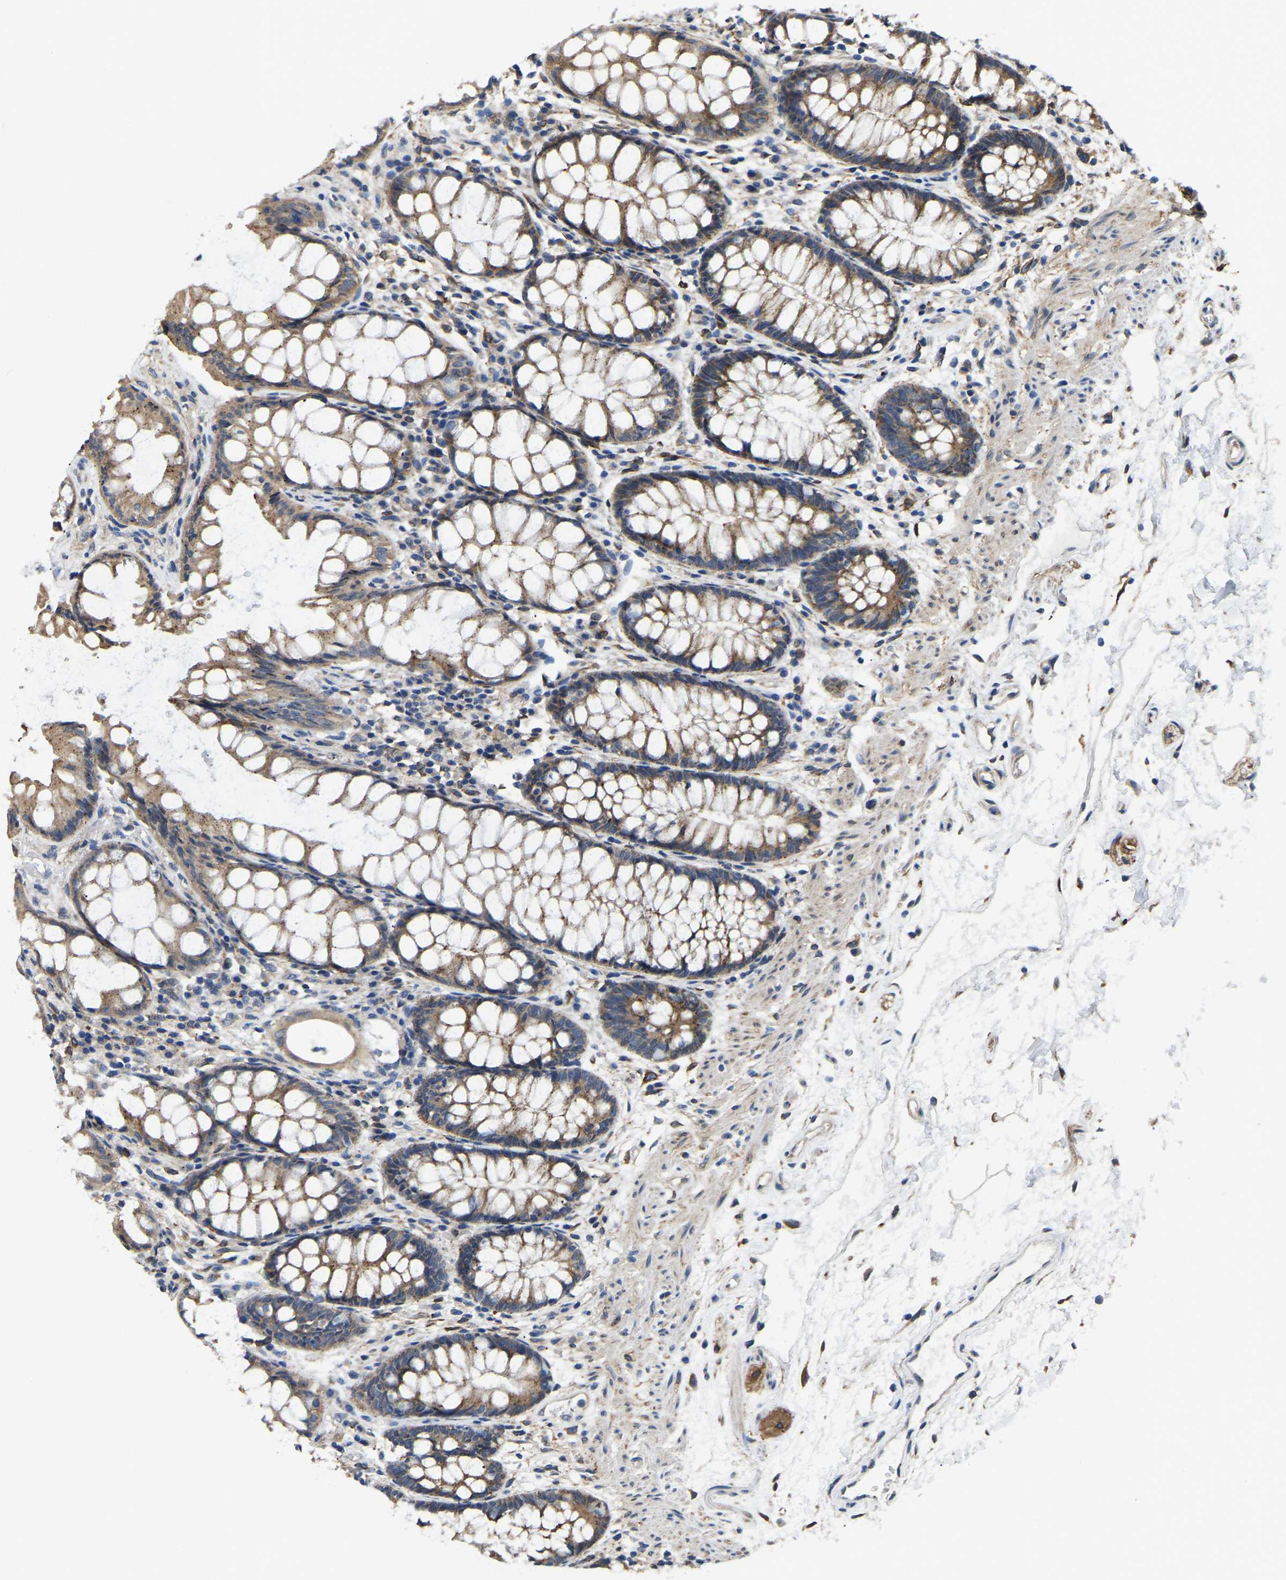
{"staining": {"intensity": "moderate", "quantity": ">75%", "location": "cytoplasmic/membranous"}, "tissue": "rectum", "cell_type": "Glandular cells", "image_type": "normal", "snomed": [{"axis": "morphology", "description": "Normal tissue, NOS"}, {"axis": "topography", "description": "Rectum"}], "caption": "Glandular cells show medium levels of moderate cytoplasmic/membranous expression in about >75% of cells in unremarkable human rectum.", "gene": "ARL6IP5", "patient": {"sex": "male", "age": 64}}